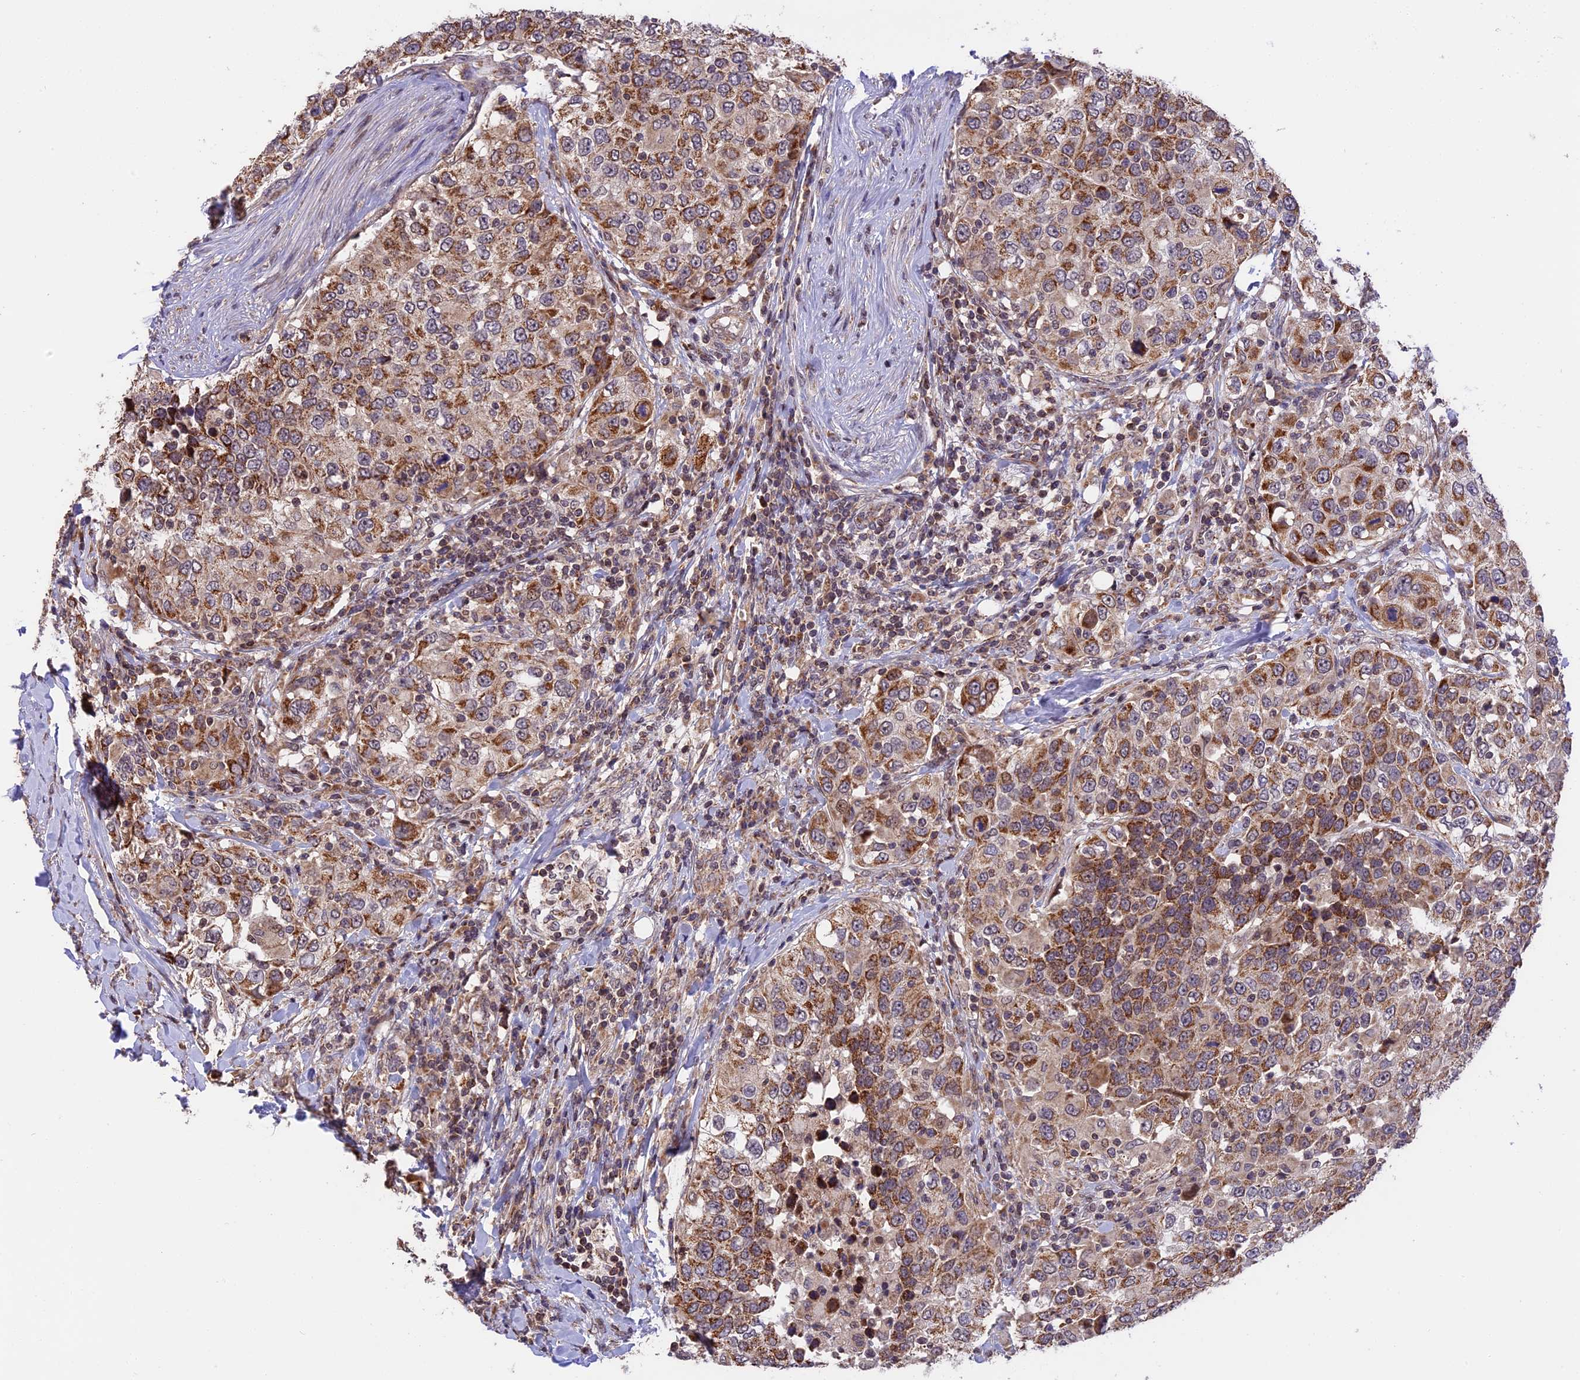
{"staining": {"intensity": "moderate", "quantity": ">75%", "location": "cytoplasmic/membranous"}, "tissue": "urothelial cancer", "cell_type": "Tumor cells", "image_type": "cancer", "snomed": [{"axis": "morphology", "description": "Urothelial carcinoma, High grade"}, {"axis": "topography", "description": "Urinary bladder"}], "caption": "This micrograph shows IHC staining of urothelial cancer, with medium moderate cytoplasmic/membranous positivity in about >75% of tumor cells.", "gene": "RERGL", "patient": {"sex": "female", "age": 80}}